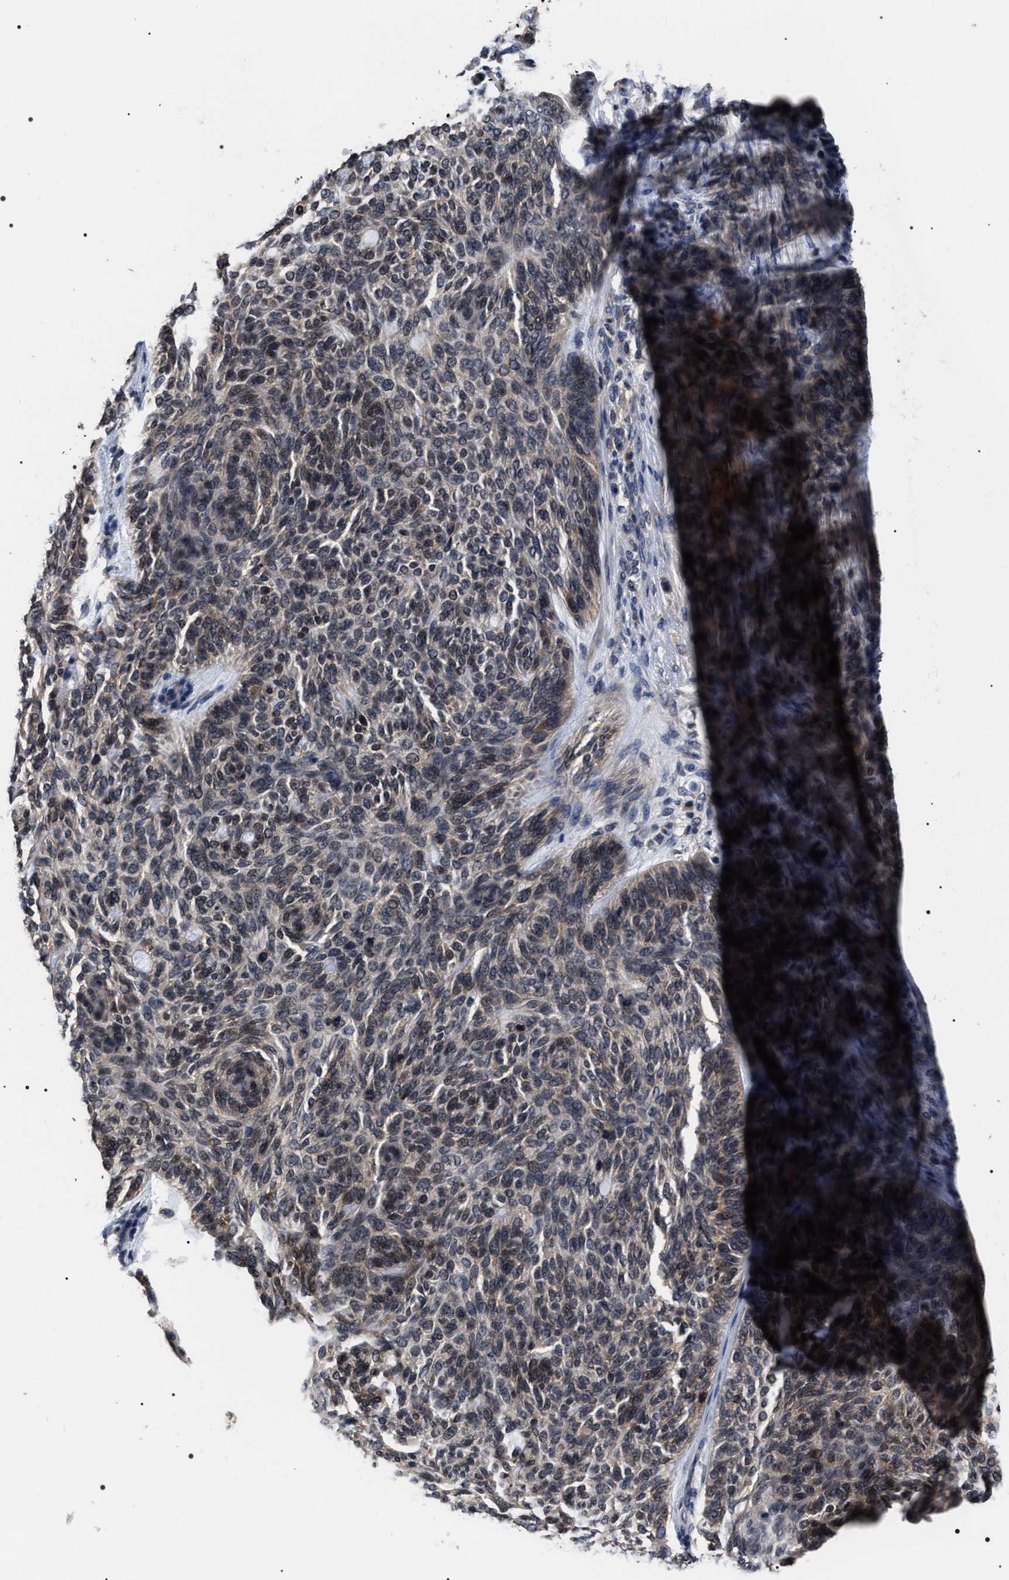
{"staining": {"intensity": "weak", "quantity": ">75%", "location": "cytoplasmic/membranous"}, "tissue": "skin cancer", "cell_type": "Tumor cells", "image_type": "cancer", "snomed": [{"axis": "morphology", "description": "Basal cell carcinoma"}, {"axis": "topography", "description": "Skin"}], "caption": "Immunohistochemistry (DAB) staining of skin cancer (basal cell carcinoma) demonstrates weak cytoplasmic/membranous protein positivity in about >75% of tumor cells.", "gene": "UPF3A", "patient": {"sex": "male", "age": 55}}